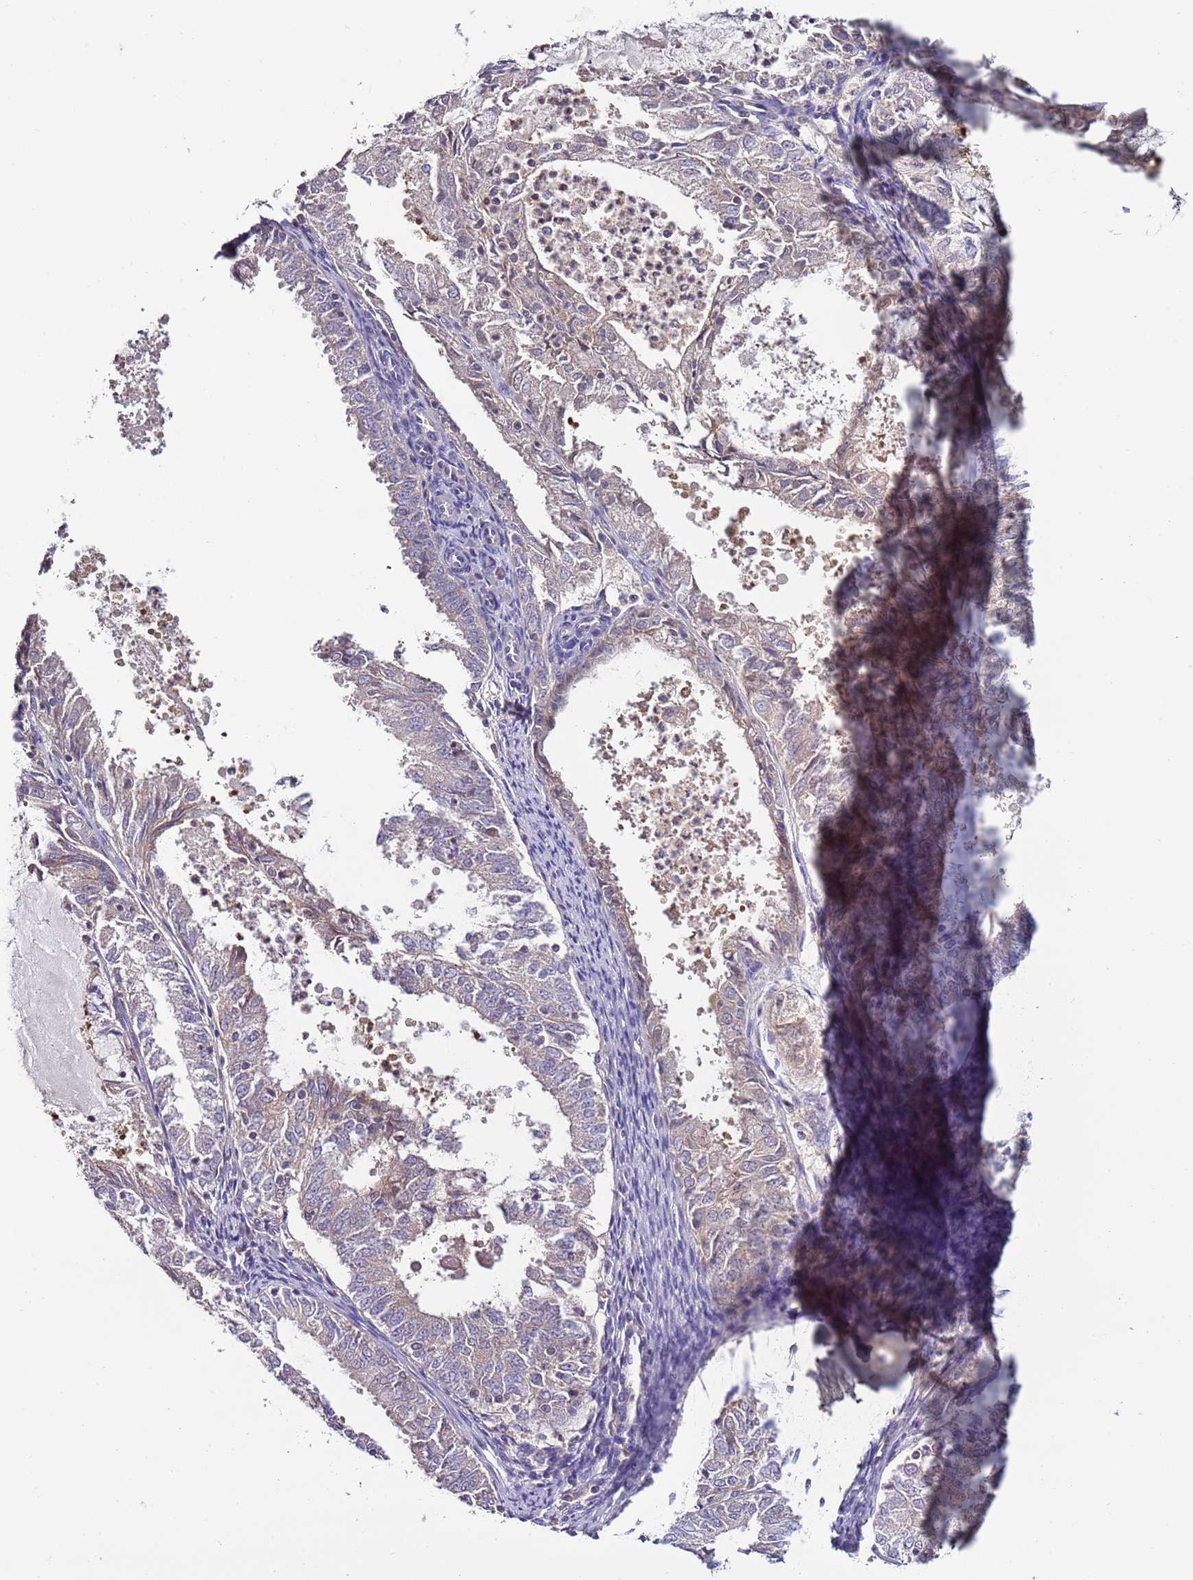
{"staining": {"intensity": "negative", "quantity": "none", "location": "none"}, "tissue": "endometrial cancer", "cell_type": "Tumor cells", "image_type": "cancer", "snomed": [{"axis": "morphology", "description": "Adenocarcinoma, NOS"}, {"axis": "topography", "description": "Endometrium"}], "caption": "Protein analysis of endometrial adenocarcinoma displays no significant staining in tumor cells.", "gene": "IGIP", "patient": {"sex": "female", "age": 57}}